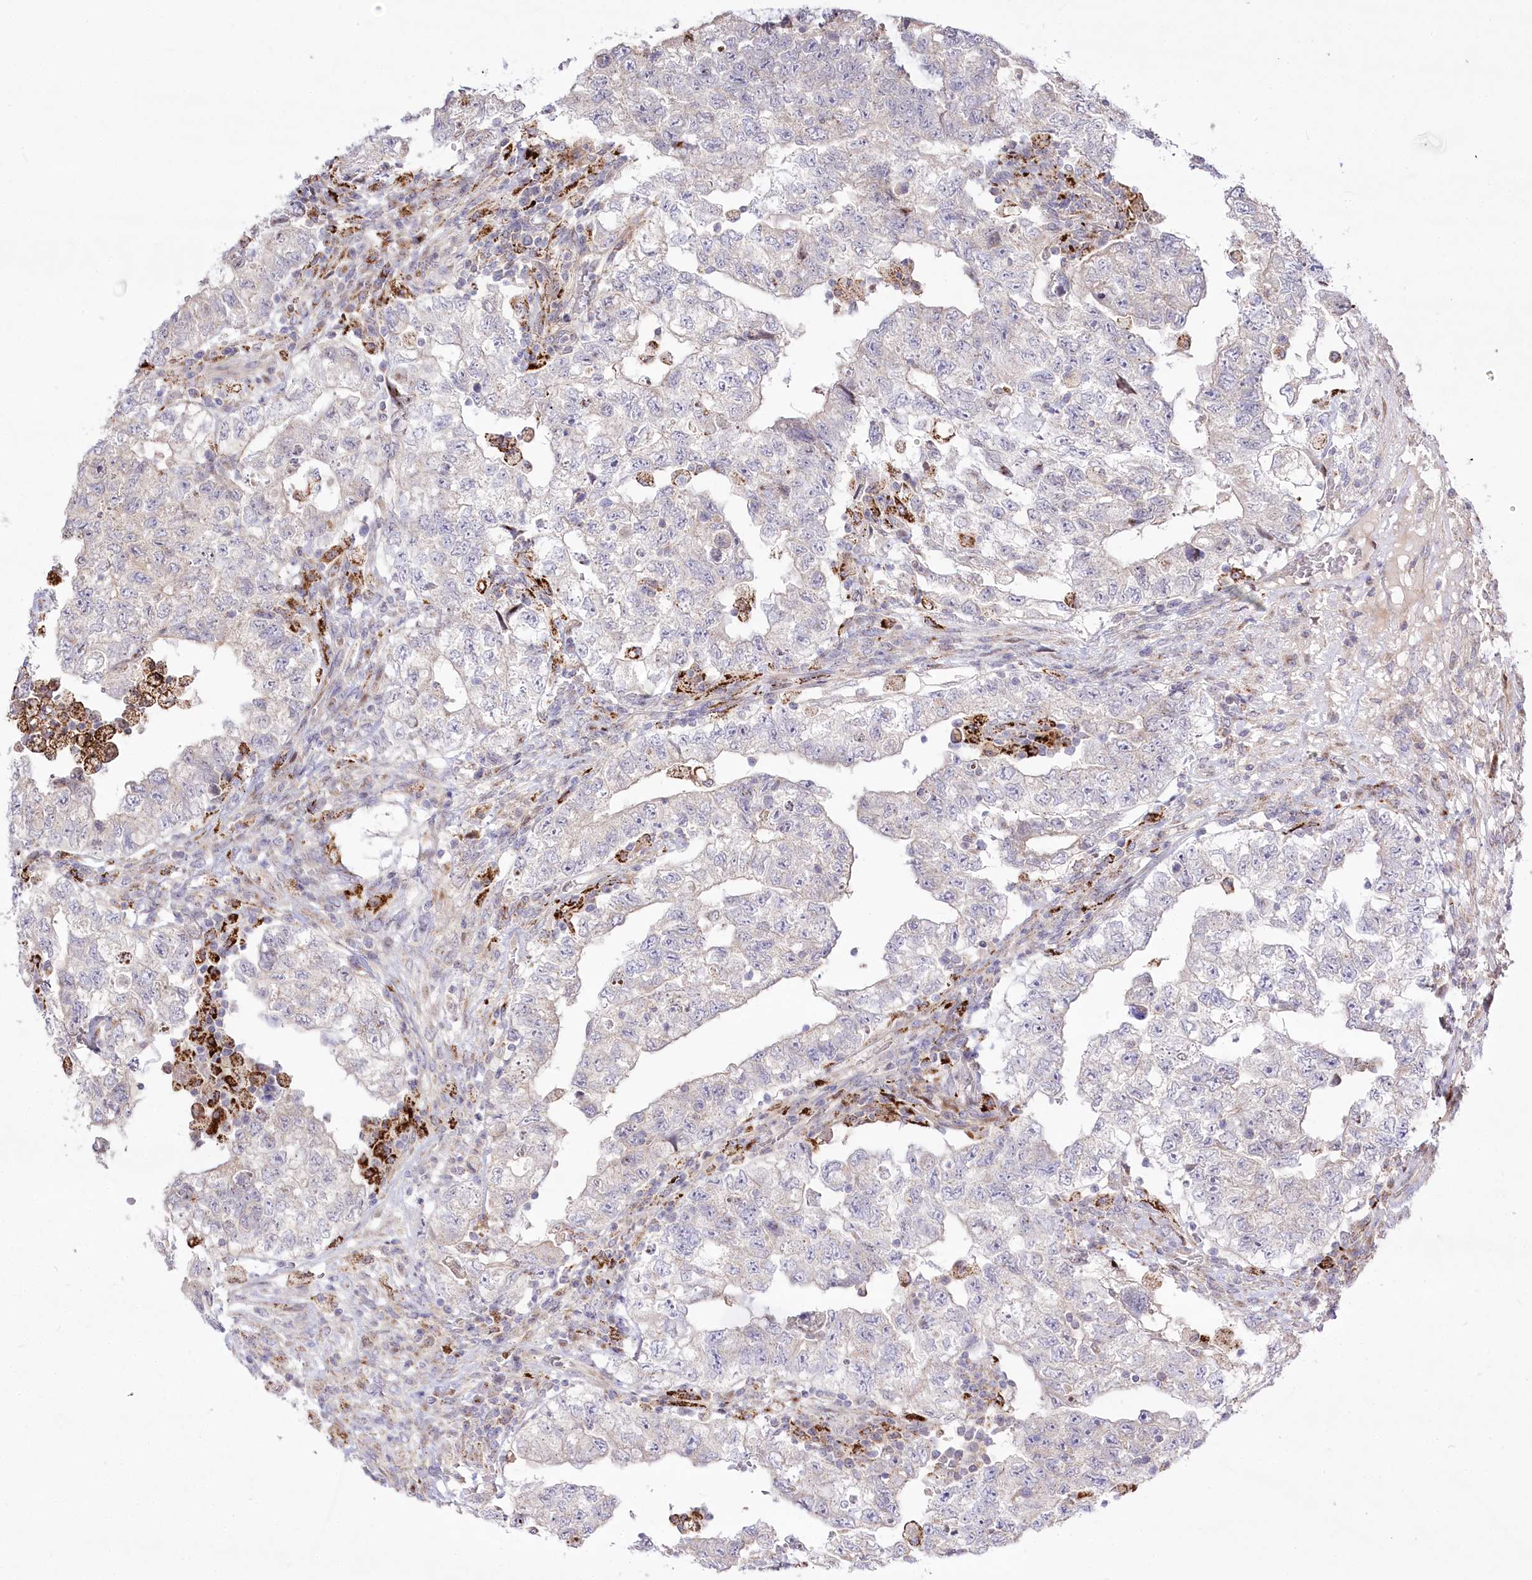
{"staining": {"intensity": "negative", "quantity": "none", "location": "none"}, "tissue": "testis cancer", "cell_type": "Tumor cells", "image_type": "cancer", "snomed": [{"axis": "morphology", "description": "Carcinoma, Embryonal, NOS"}, {"axis": "topography", "description": "Testis"}], "caption": "Testis cancer (embryonal carcinoma) stained for a protein using IHC displays no staining tumor cells.", "gene": "CEP164", "patient": {"sex": "male", "age": 36}}